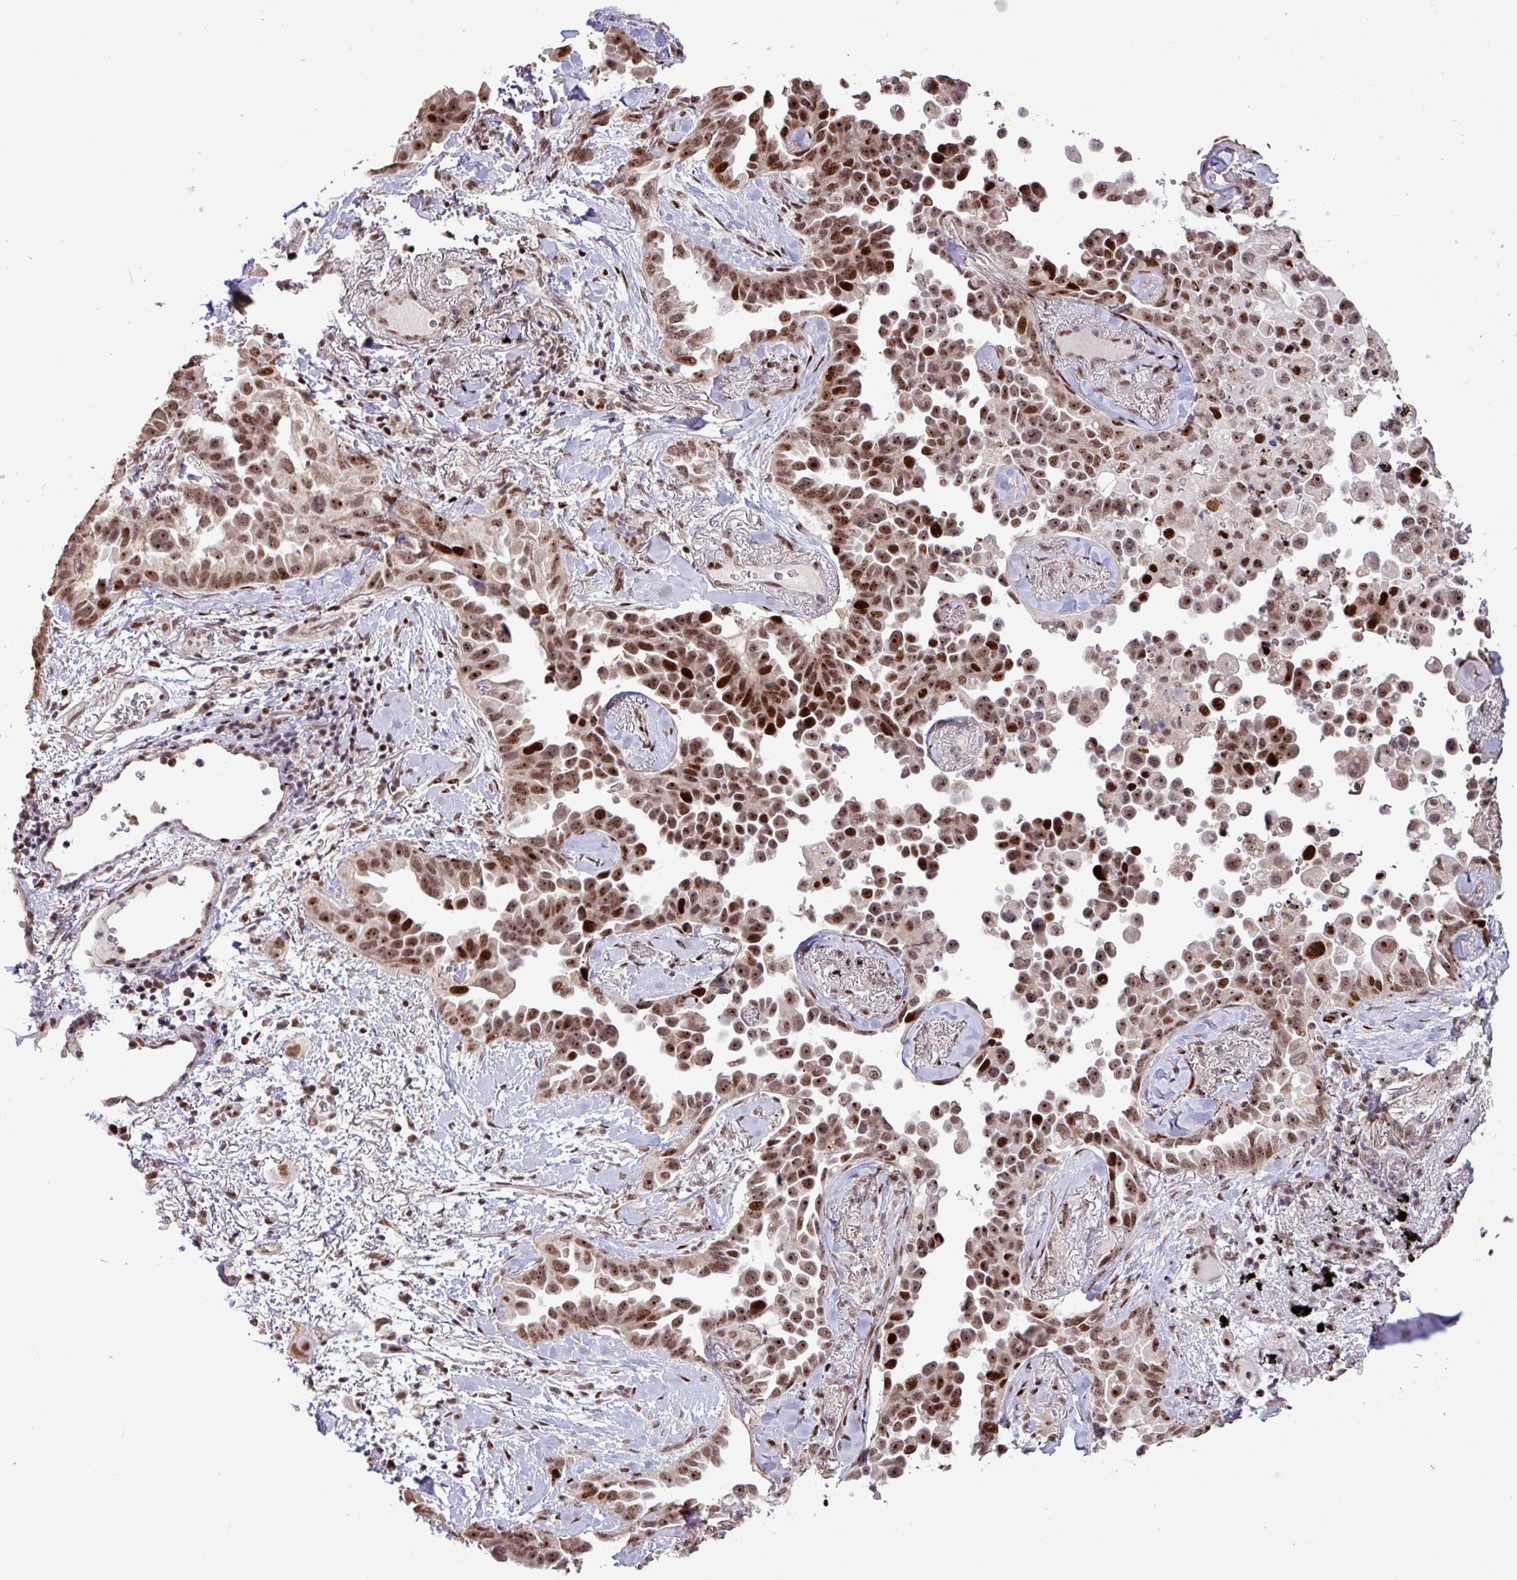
{"staining": {"intensity": "strong", "quantity": ">75%", "location": "nuclear"}, "tissue": "lung cancer", "cell_type": "Tumor cells", "image_type": "cancer", "snomed": [{"axis": "morphology", "description": "Adenocarcinoma, NOS"}, {"axis": "topography", "description": "Lung"}], "caption": "Lung cancer stained with a brown dye displays strong nuclear positive staining in approximately >75% of tumor cells.", "gene": "ZNF709", "patient": {"sex": "female", "age": 67}}